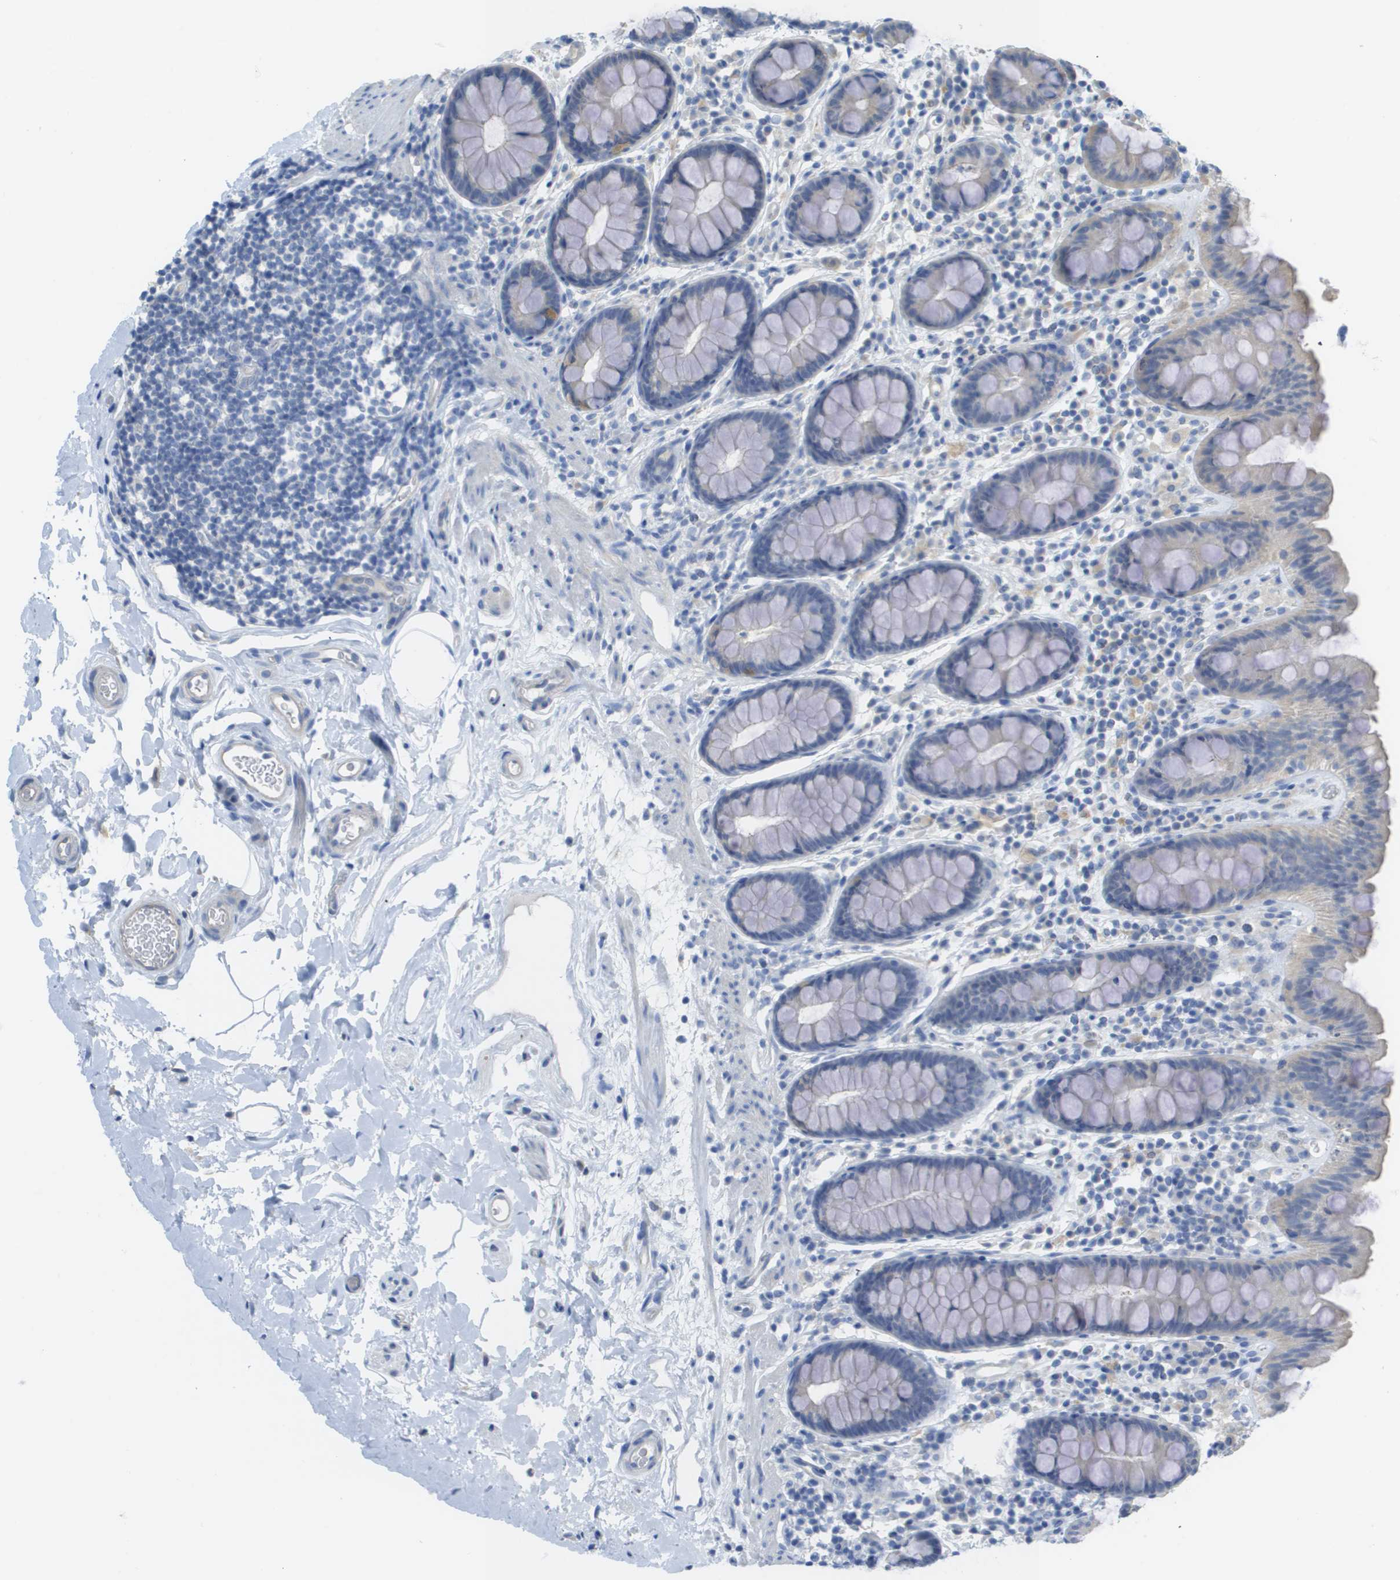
{"staining": {"intensity": "negative", "quantity": "none", "location": "none"}, "tissue": "colon", "cell_type": "Endothelial cells", "image_type": "normal", "snomed": [{"axis": "morphology", "description": "Normal tissue, NOS"}, {"axis": "topography", "description": "Colon"}], "caption": "High magnification brightfield microscopy of benign colon stained with DAB (brown) and counterstained with hematoxylin (blue): endothelial cells show no significant staining. (Brightfield microscopy of DAB immunohistochemistry (IHC) at high magnification).", "gene": "MYL3", "patient": {"sex": "female", "age": 80}}